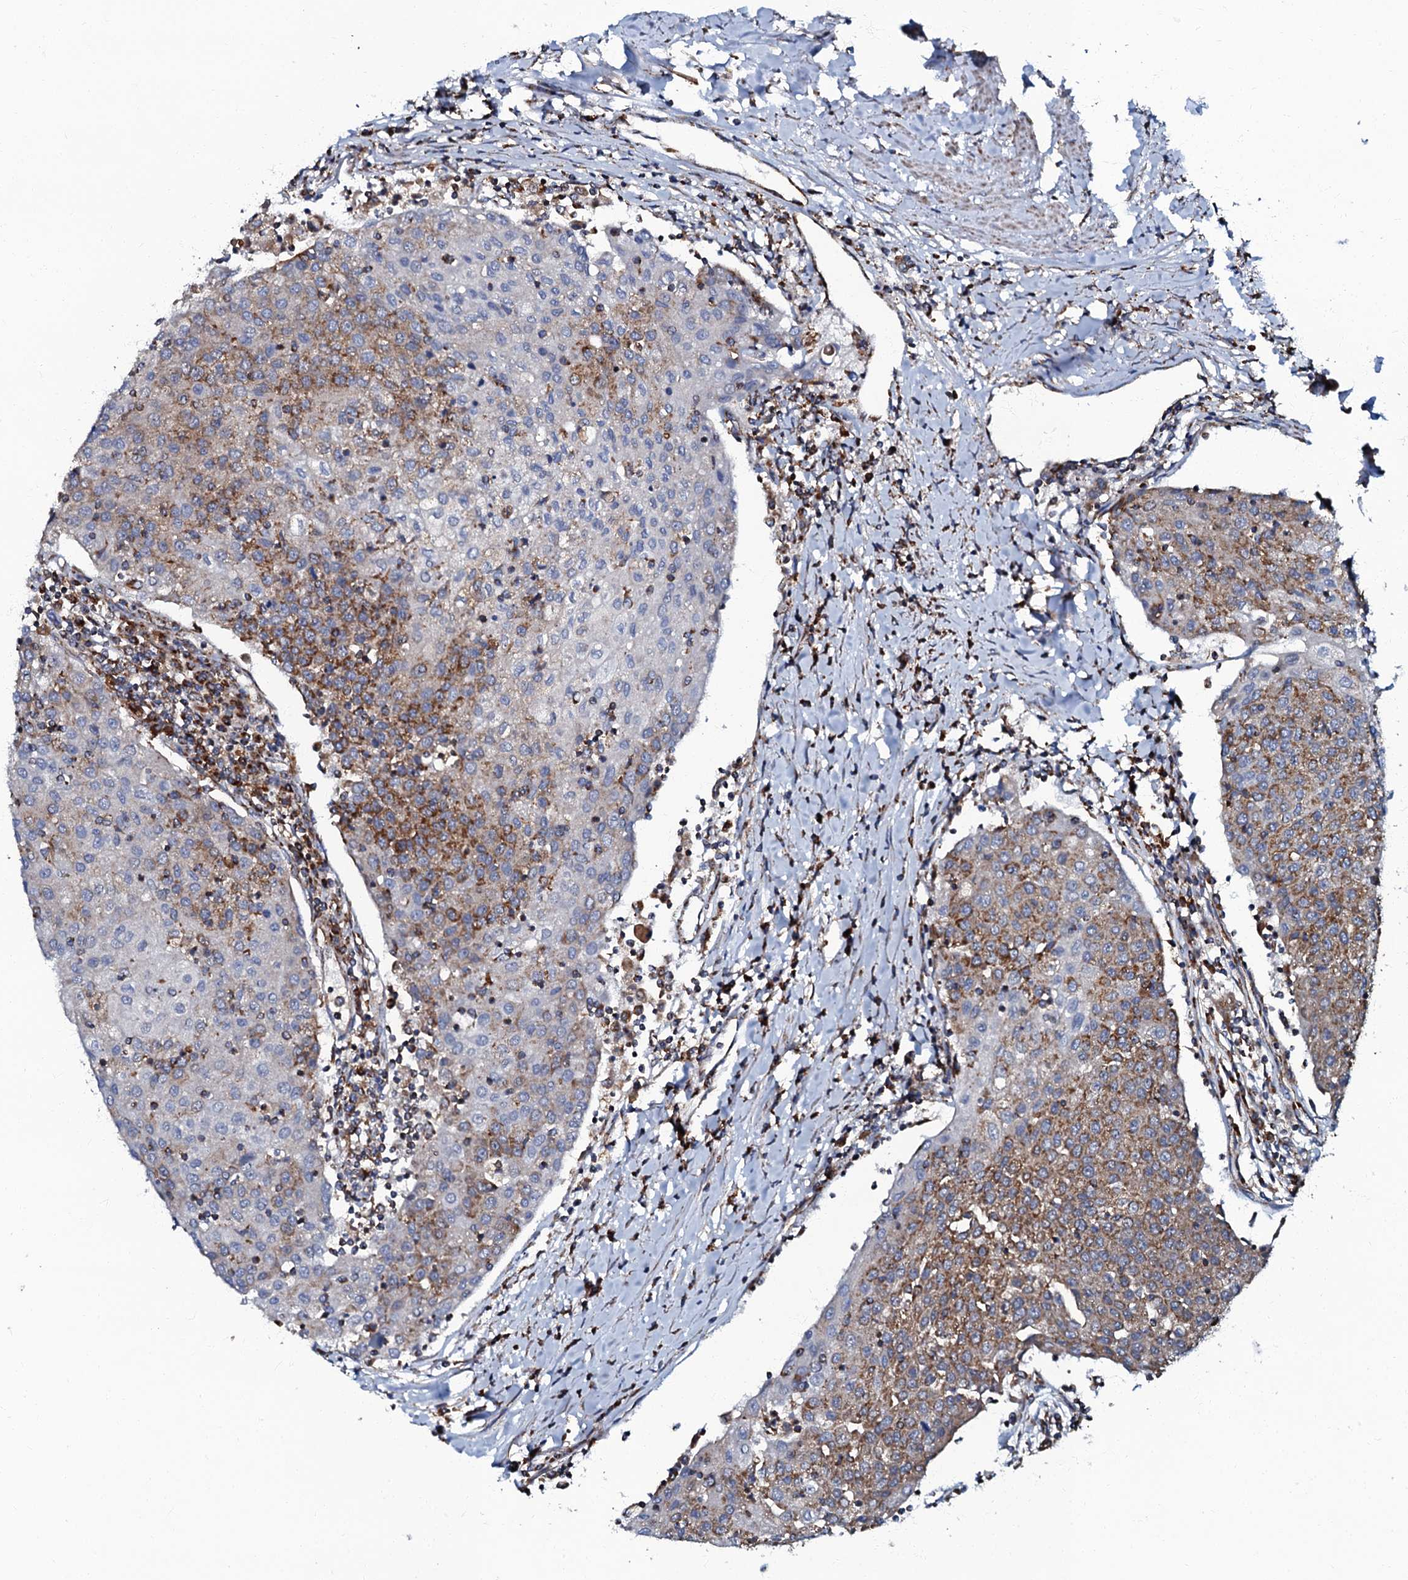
{"staining": {"intensity": "moderate", "quantity": "25%-75%", "location": "cytoplasmic/membranous"}, "tissue": "urothelial cancer", "cell_type": "Tumor cells", "image_type": "cancer", "snomed": [{"axis": "morphology", "description": "Urothelial carcinoma, High grade"}, {"axis": "topography", "description": "Urinary bladder"}], "caption": "An image of urothelial cancer stained for a protein shows moderate cytoplasmic/membranous brown staining in tumor cells. Nuclei are stained in blue.", "gene": "NDUFA12", "patient": {"sex": "female", "age": 85}}